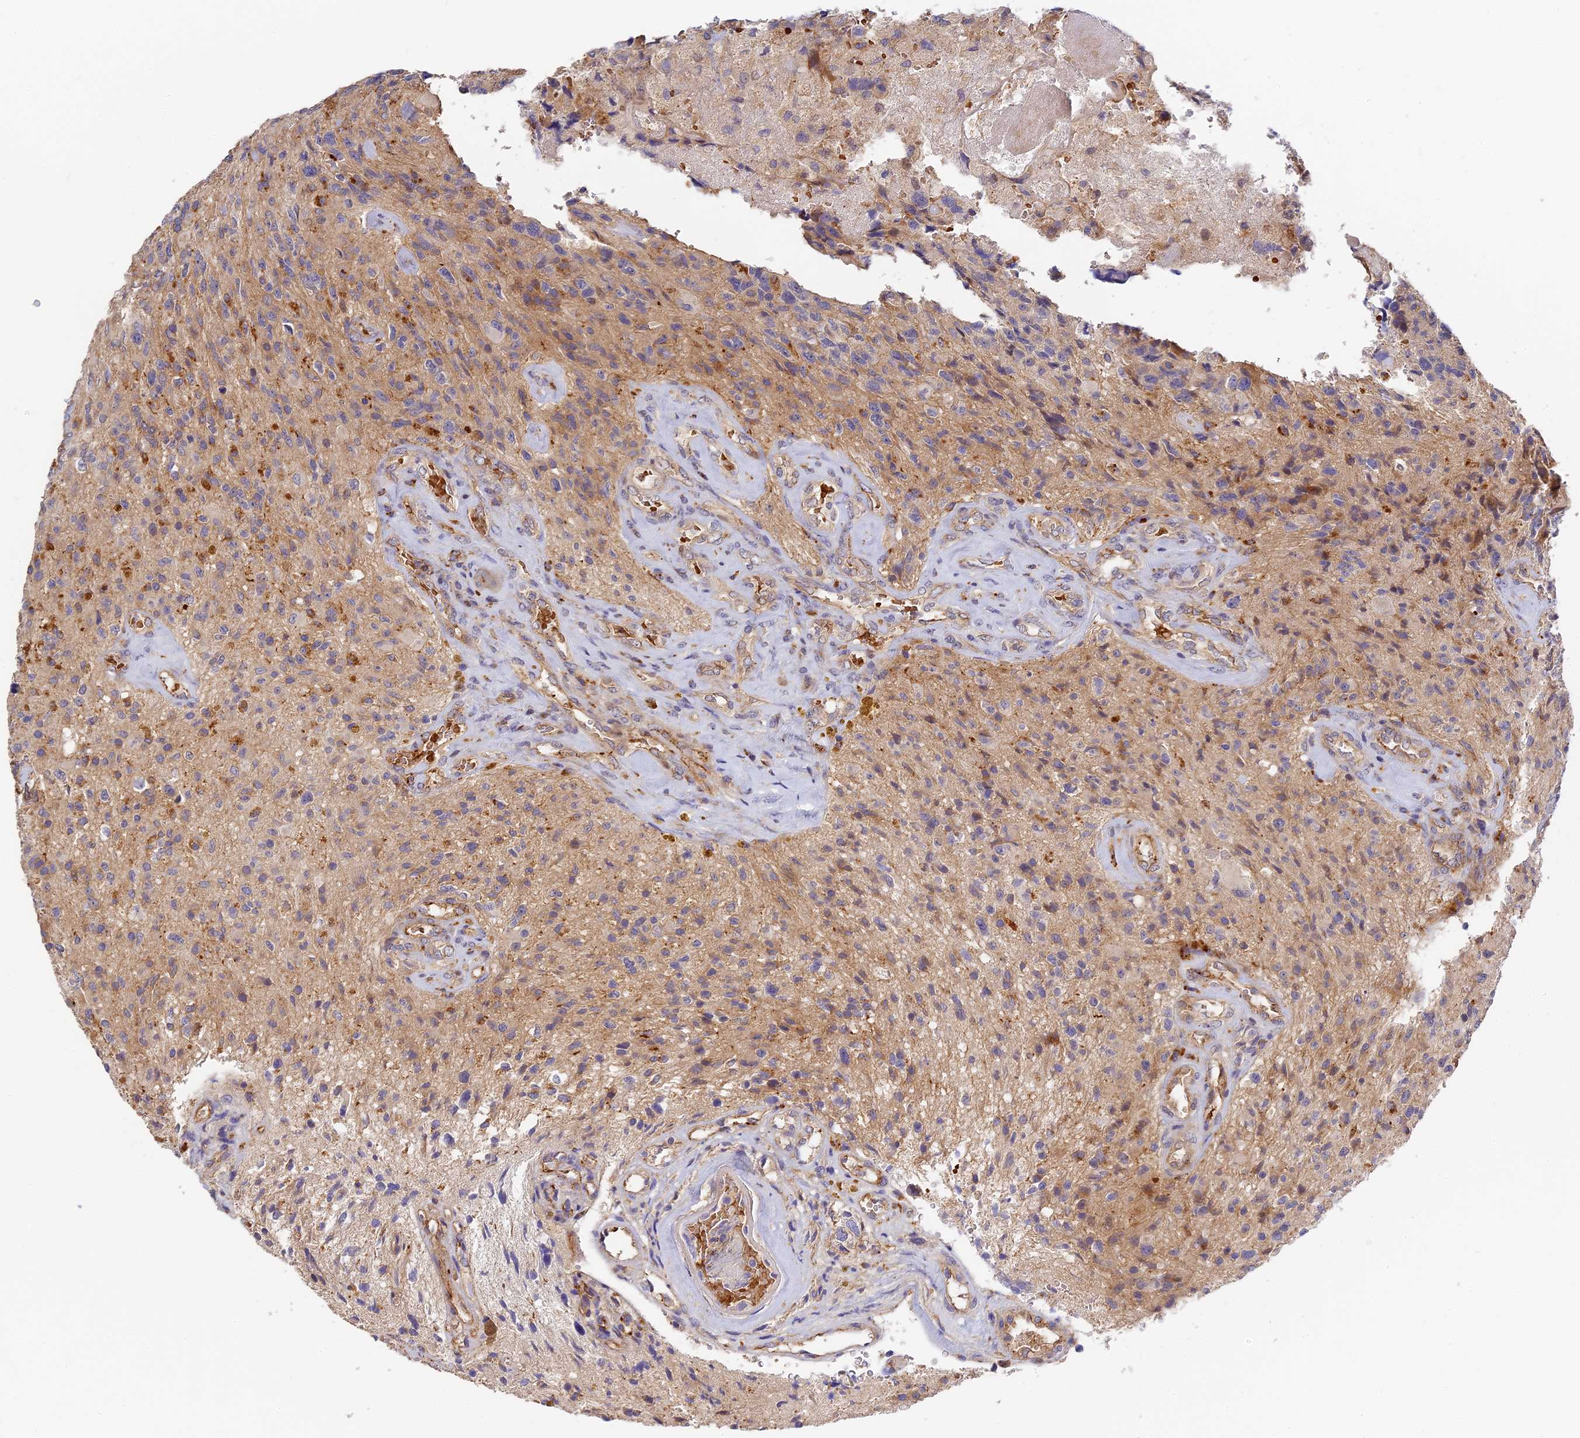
{"staining": {"intensity": "weak", "quantity": "25%-75%", "location": "cytoplasmic/membranous"}, "tissue": "glioma", "cell_type": "Tumor cells", "image_type": "cancer", "snomed": [{"axis": "morphology", "description": "Glioma, malignant, High grade"}, {"axis": "topography", "description": "Brain"}], "caption": "This image reveals immunohistochemistry staining of human high-grade glioma (malignant), with low weak cytoplasmic/membranous positivity in approximately 25%-75% of tumor cells.", "gene": "MISP3", "patient": {"sex": "male", "age": 69}}